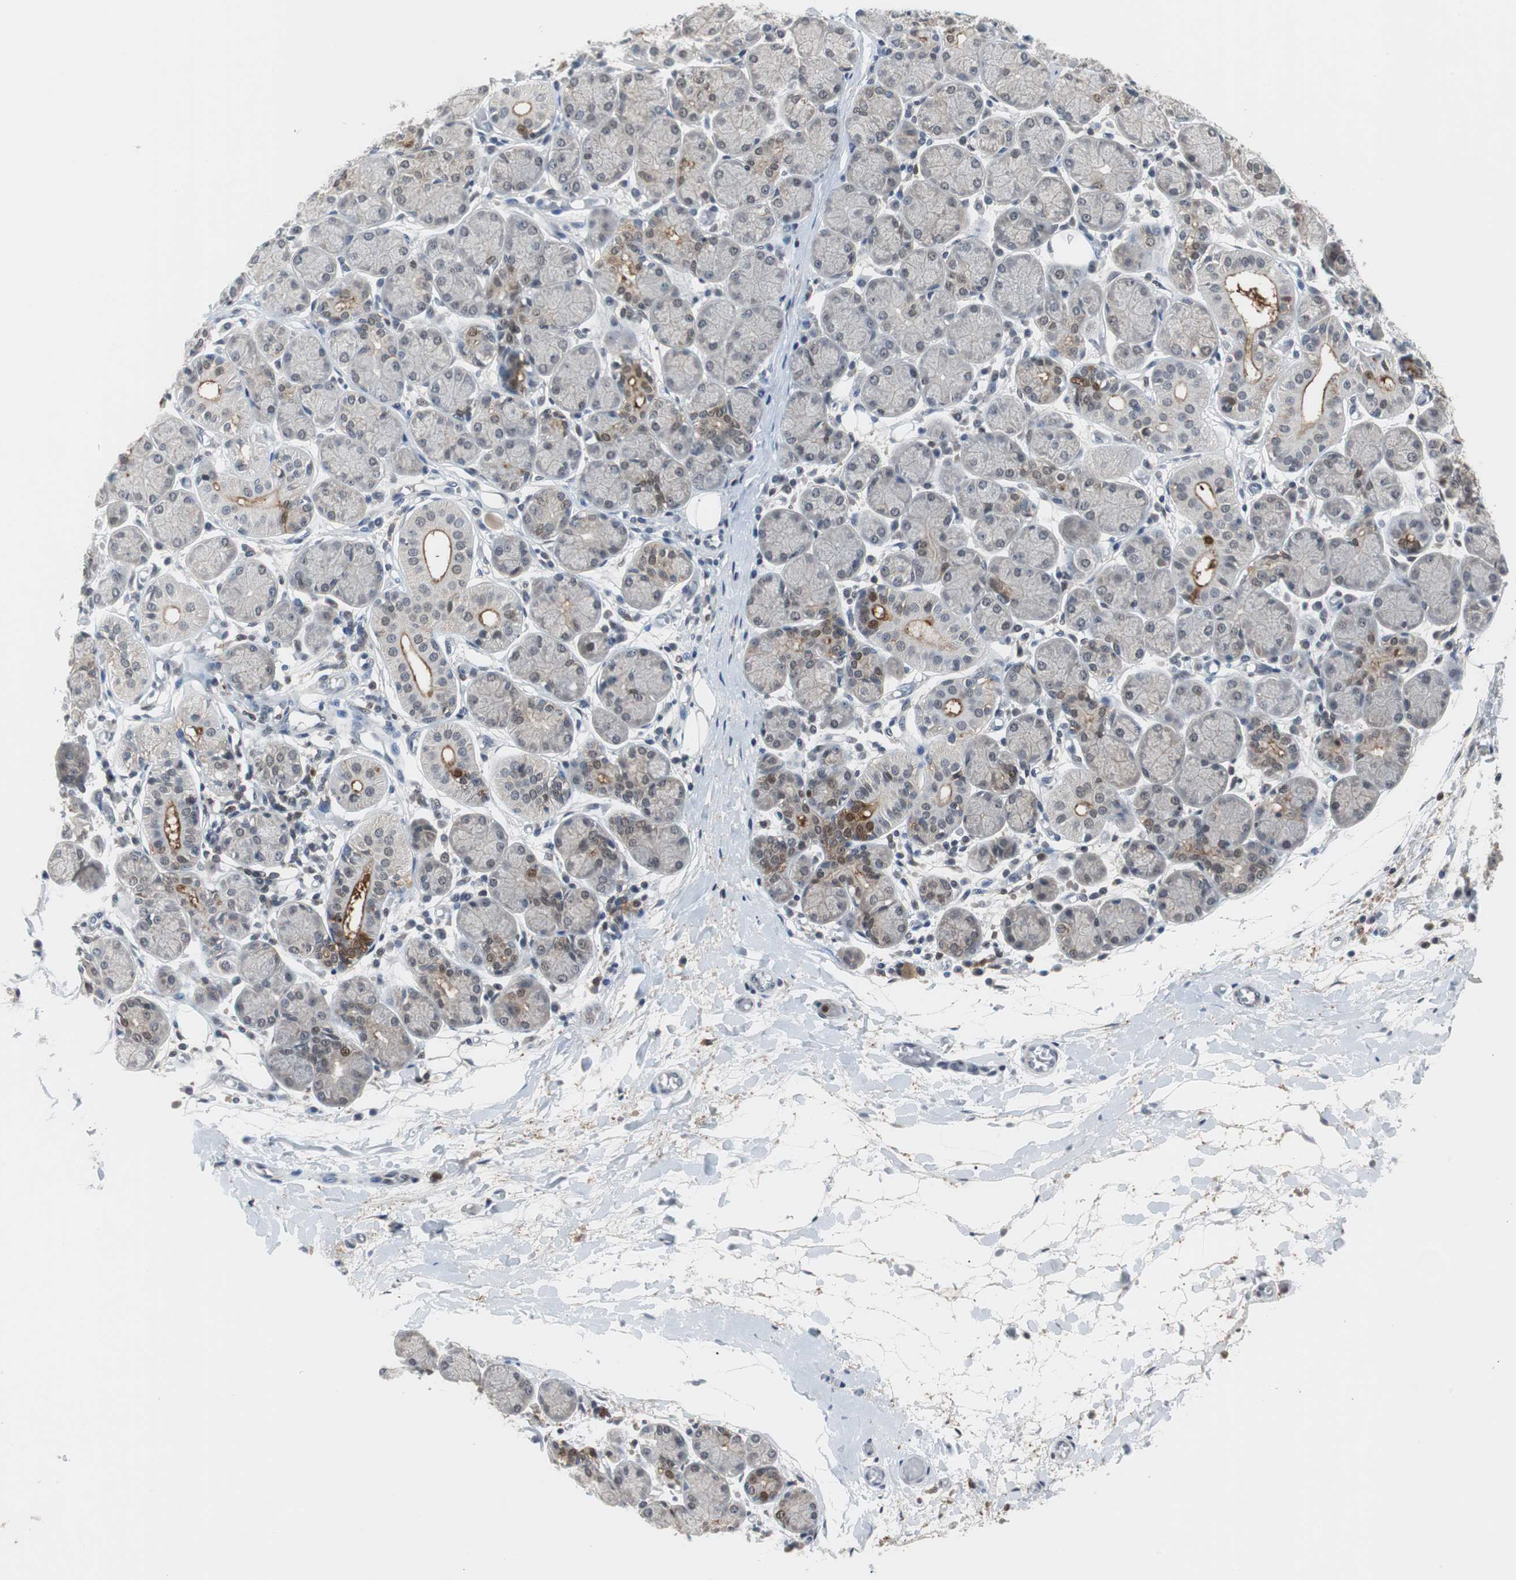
{"staining": {"intensity": "moderate", "quantity": "<25%", "location": "cytoplasmic/membranous,nuclear"}, "tissue": "salivary gland", "cell_type": "Glandular cells", "image_type": "normal", "snomed": [{"axis": "morphology", "description": "Normal tissue, NOS"}, {"axis": "topography", "description": "Salivary gland"}], "caption": "IHC (DAB) staining of unremarkable salivary gland reveals moderate cytoplasmic/membranous,nuclear protein expression in approximately <25% of glandular cells. (DAB (3,3'-diaminobenzidine) = brown stain, brightfield microscopy at high magnification).", "gene": "SIRT1", "patient": {"sex": "female", "age": 24}}